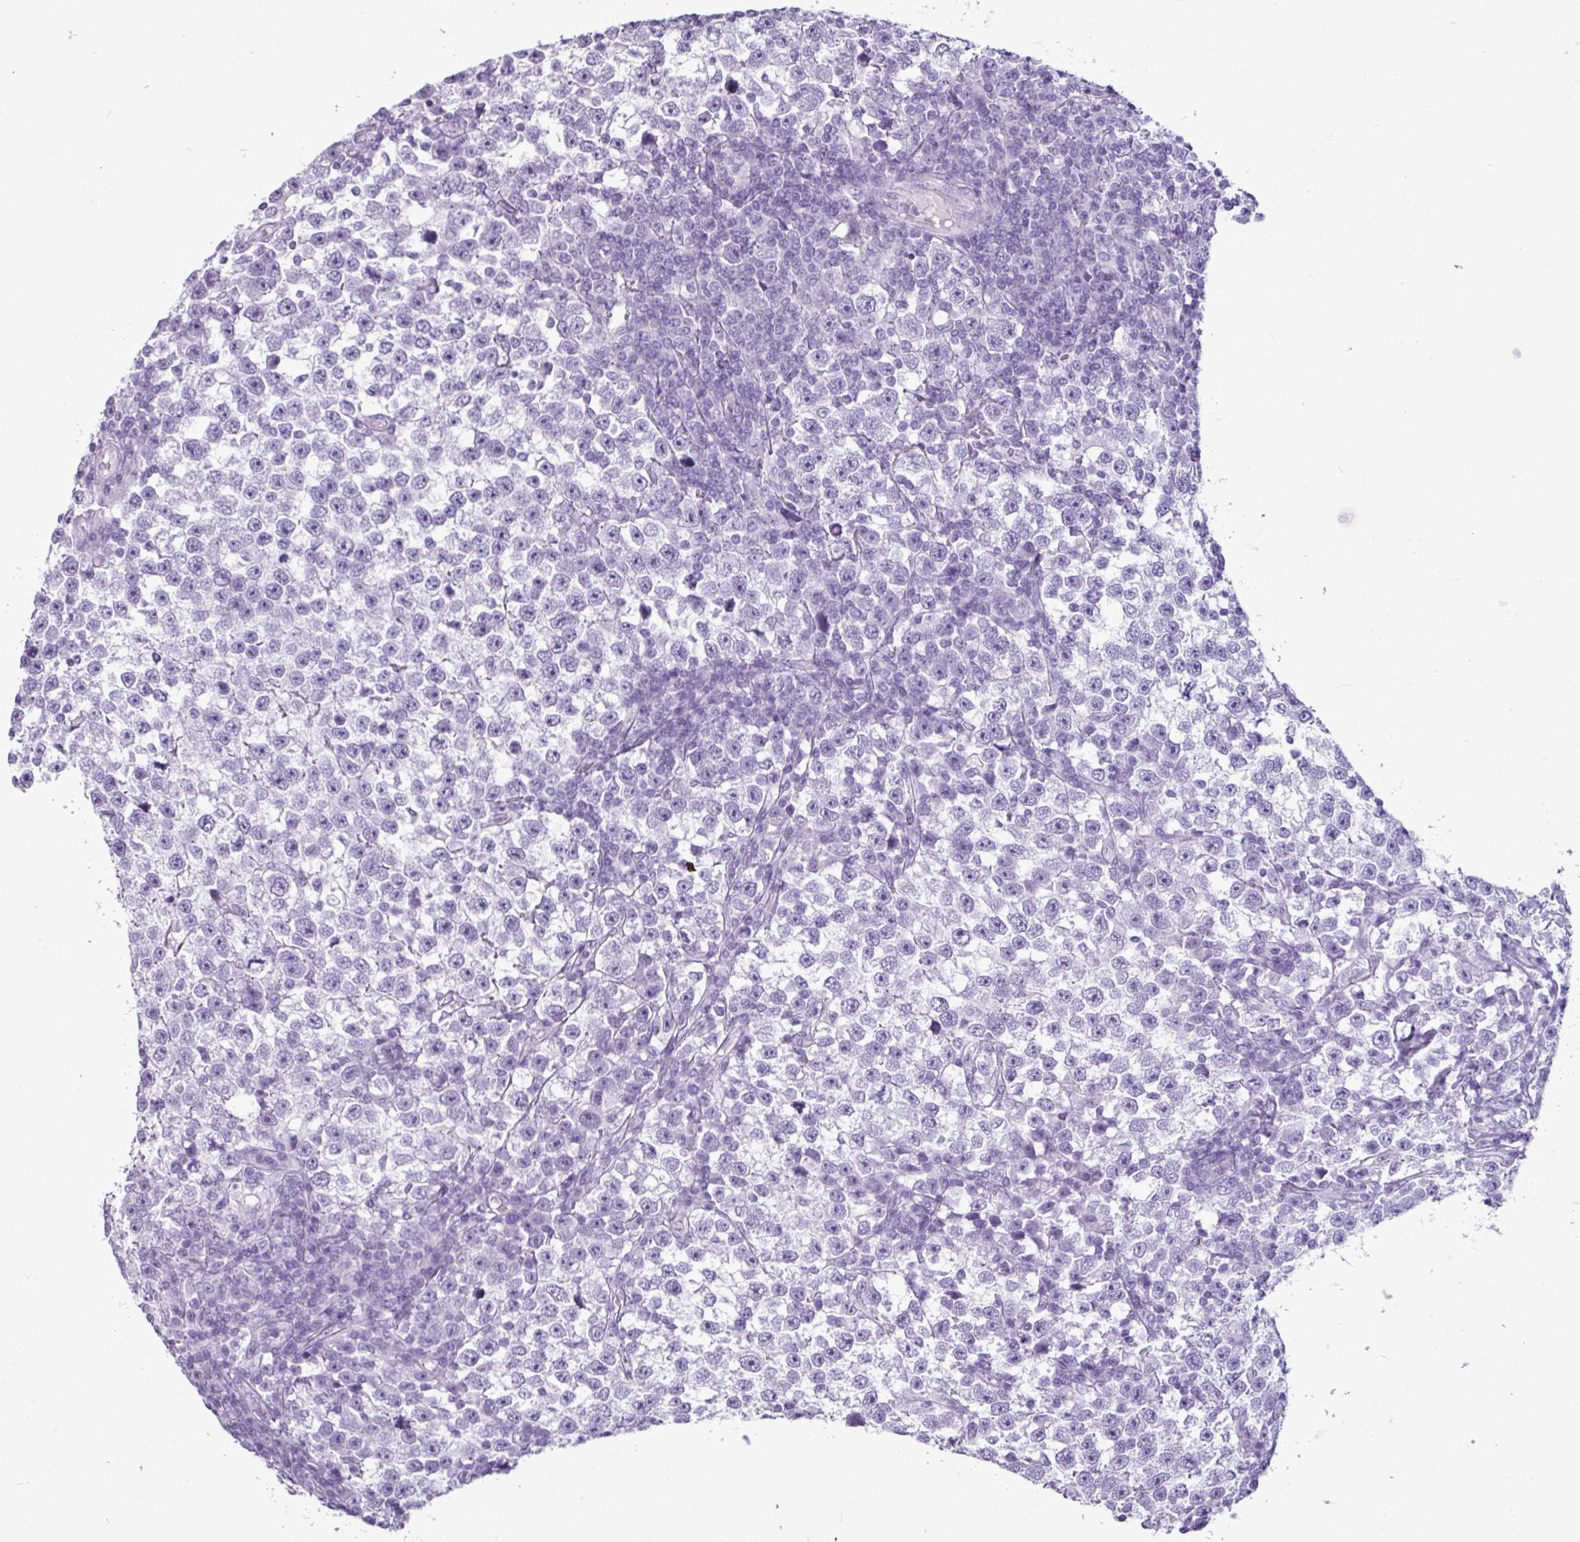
{"staining": {"intensity": "negative", "quantity": "none", "location": "none"}, "tissue": "testis cancer", "cell_type": "Tumor cells", "image_type": "cancer", "snomed": [{"axis": "morphology", "description": "Normal tissue, NOS"}, {"axis": "morphology", "description": "Seminoma, NOS"}, {"axis": "topography", "description": "Testis"}], "caption": "Tumor cells are negative for protein expression in human testis seminoma. The staining is performed using DAB brown chromogen with nuclei counter-stained in using hematoxylin.", "gene": "AMY1B", "patient": {"sex": "male", "age": 43}}